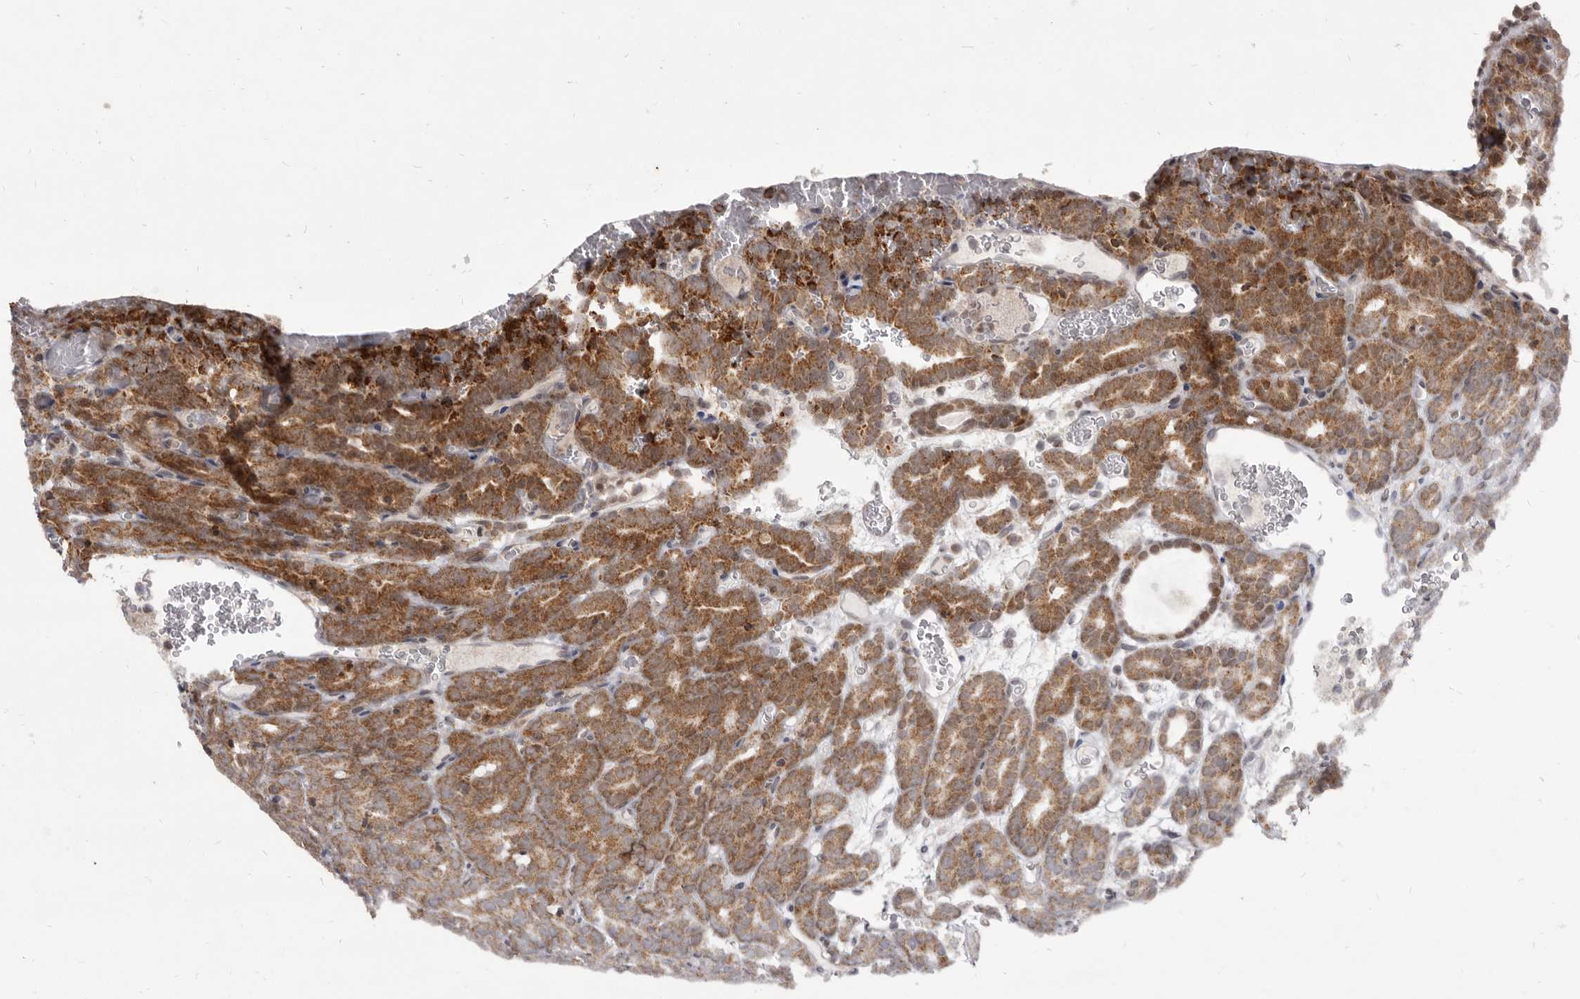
{"staining": {"intensity": "strong", "quantity": ">75%", "location": "cytoplasmic/membranous"}, "tissue": "prostate cancer", "cell_type": "Tumor cells", "image_type": "cancer", "snomed": [{"axis": "morphology", "description": "Adenocarcinoma, High grade"}, {"axis": "topography", "description": "Prostate"}], "caption": "Tumor cells display high levels of strong cytoplasmic/membranous expression in approximately >75% of cells in high-grade adenocarcinoma (prostate). (DAB (3,3'-diaminobenzidine) IHC, brown staining for protein, blue staining for nuclei).", "gene": "THUMPD1", "patient": {"sex": "male", "age": 62}}